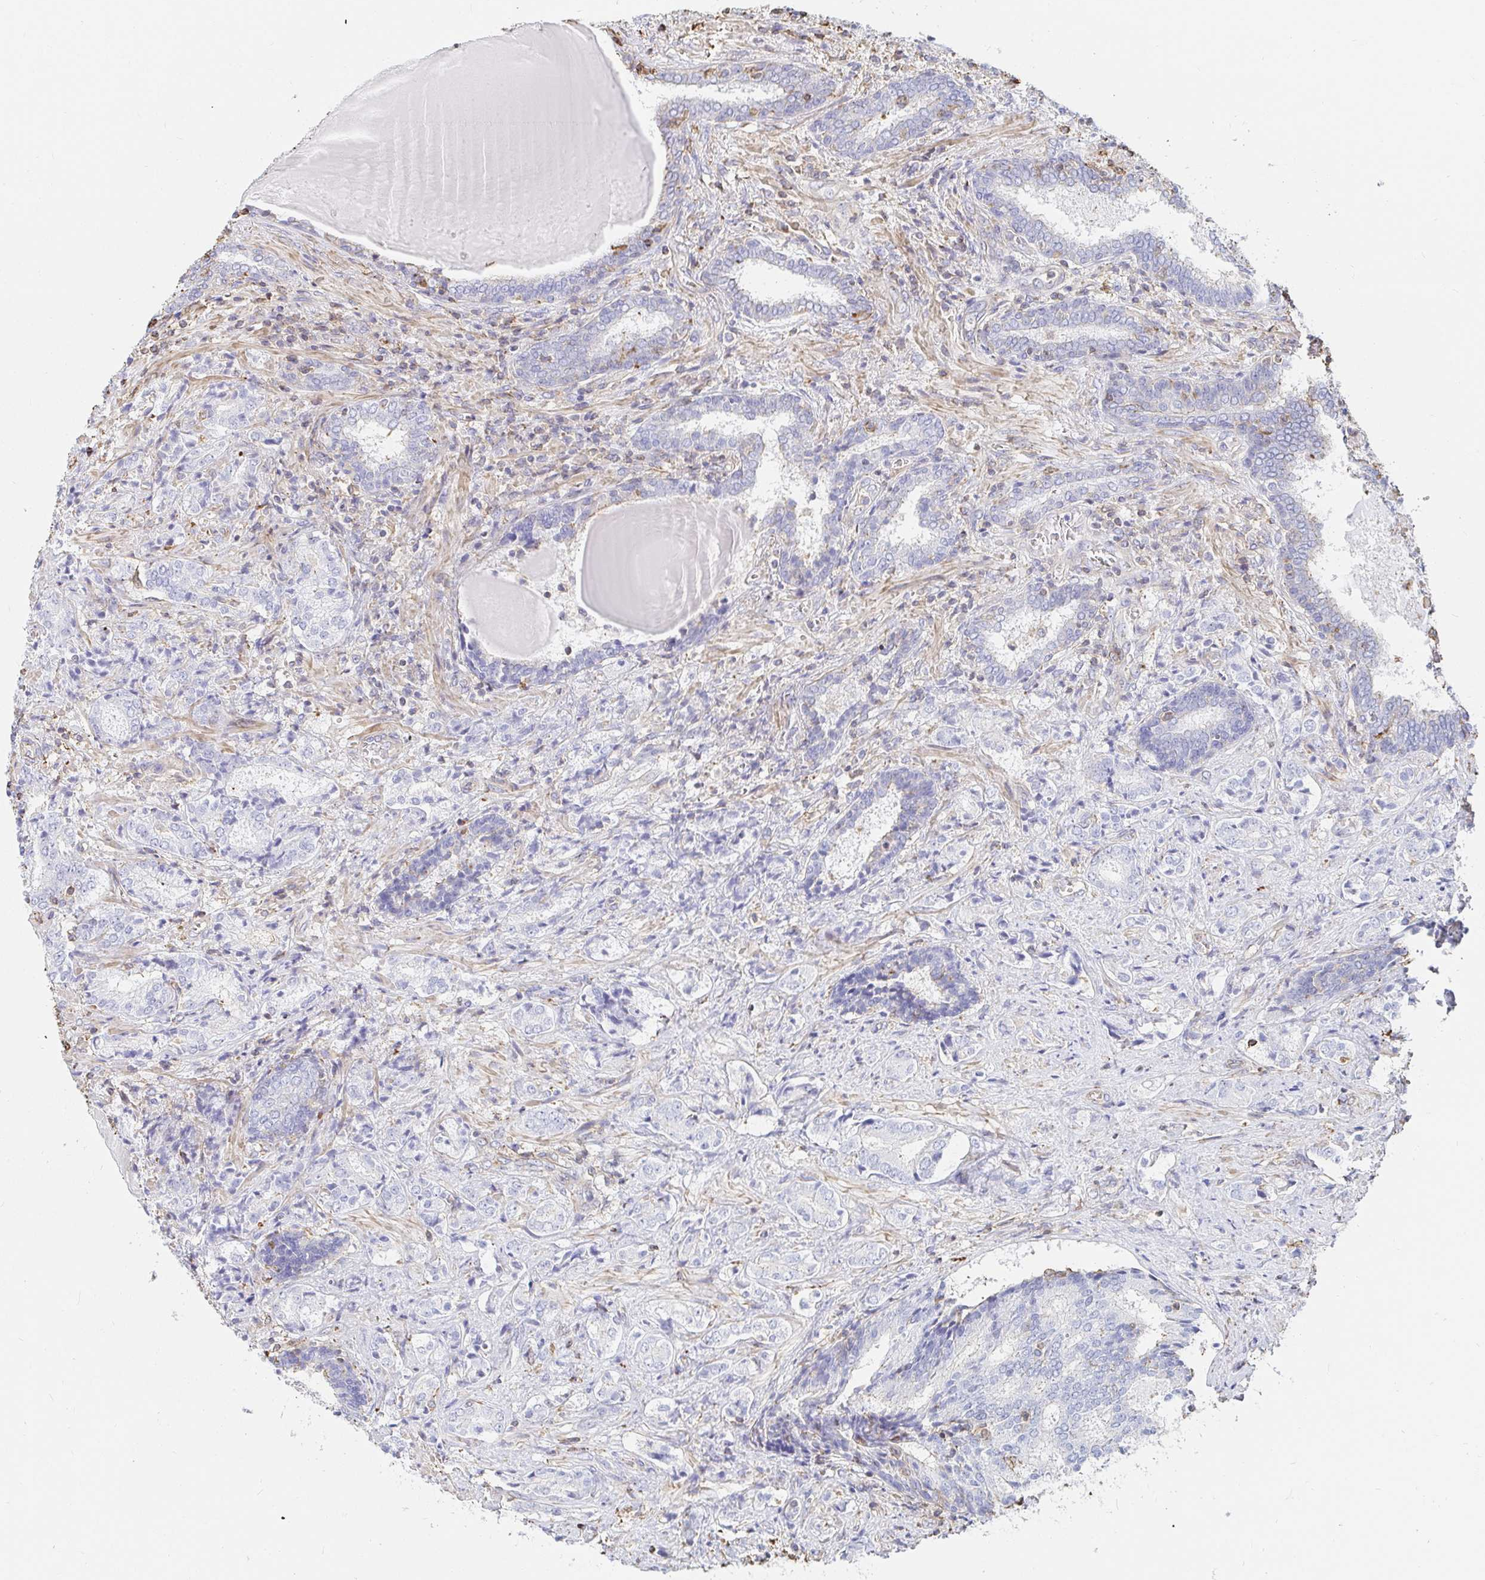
{"staining": {"intensity": "negative", "quantity": "none", "location": "none"}, "tissue": "prostate cancer", "cell_type": "Tumor cells", "image_type": "cancer", "snomed": [{"axis": "morphology", "description": "Adenocarcinoma, High grade"}, {"axis": "topography", "description": "Prostate"}], "caption": "IHC micrograph of neoplastic tissue: human prostate cancer (adenocarcinoma (high-grade)) stained with DAB (3,3'-diaminobenzidine) displays no significant protein staining in tumor cells.", "gene": "PTPN14", "patient": {"sex": "male", "age": 62}}